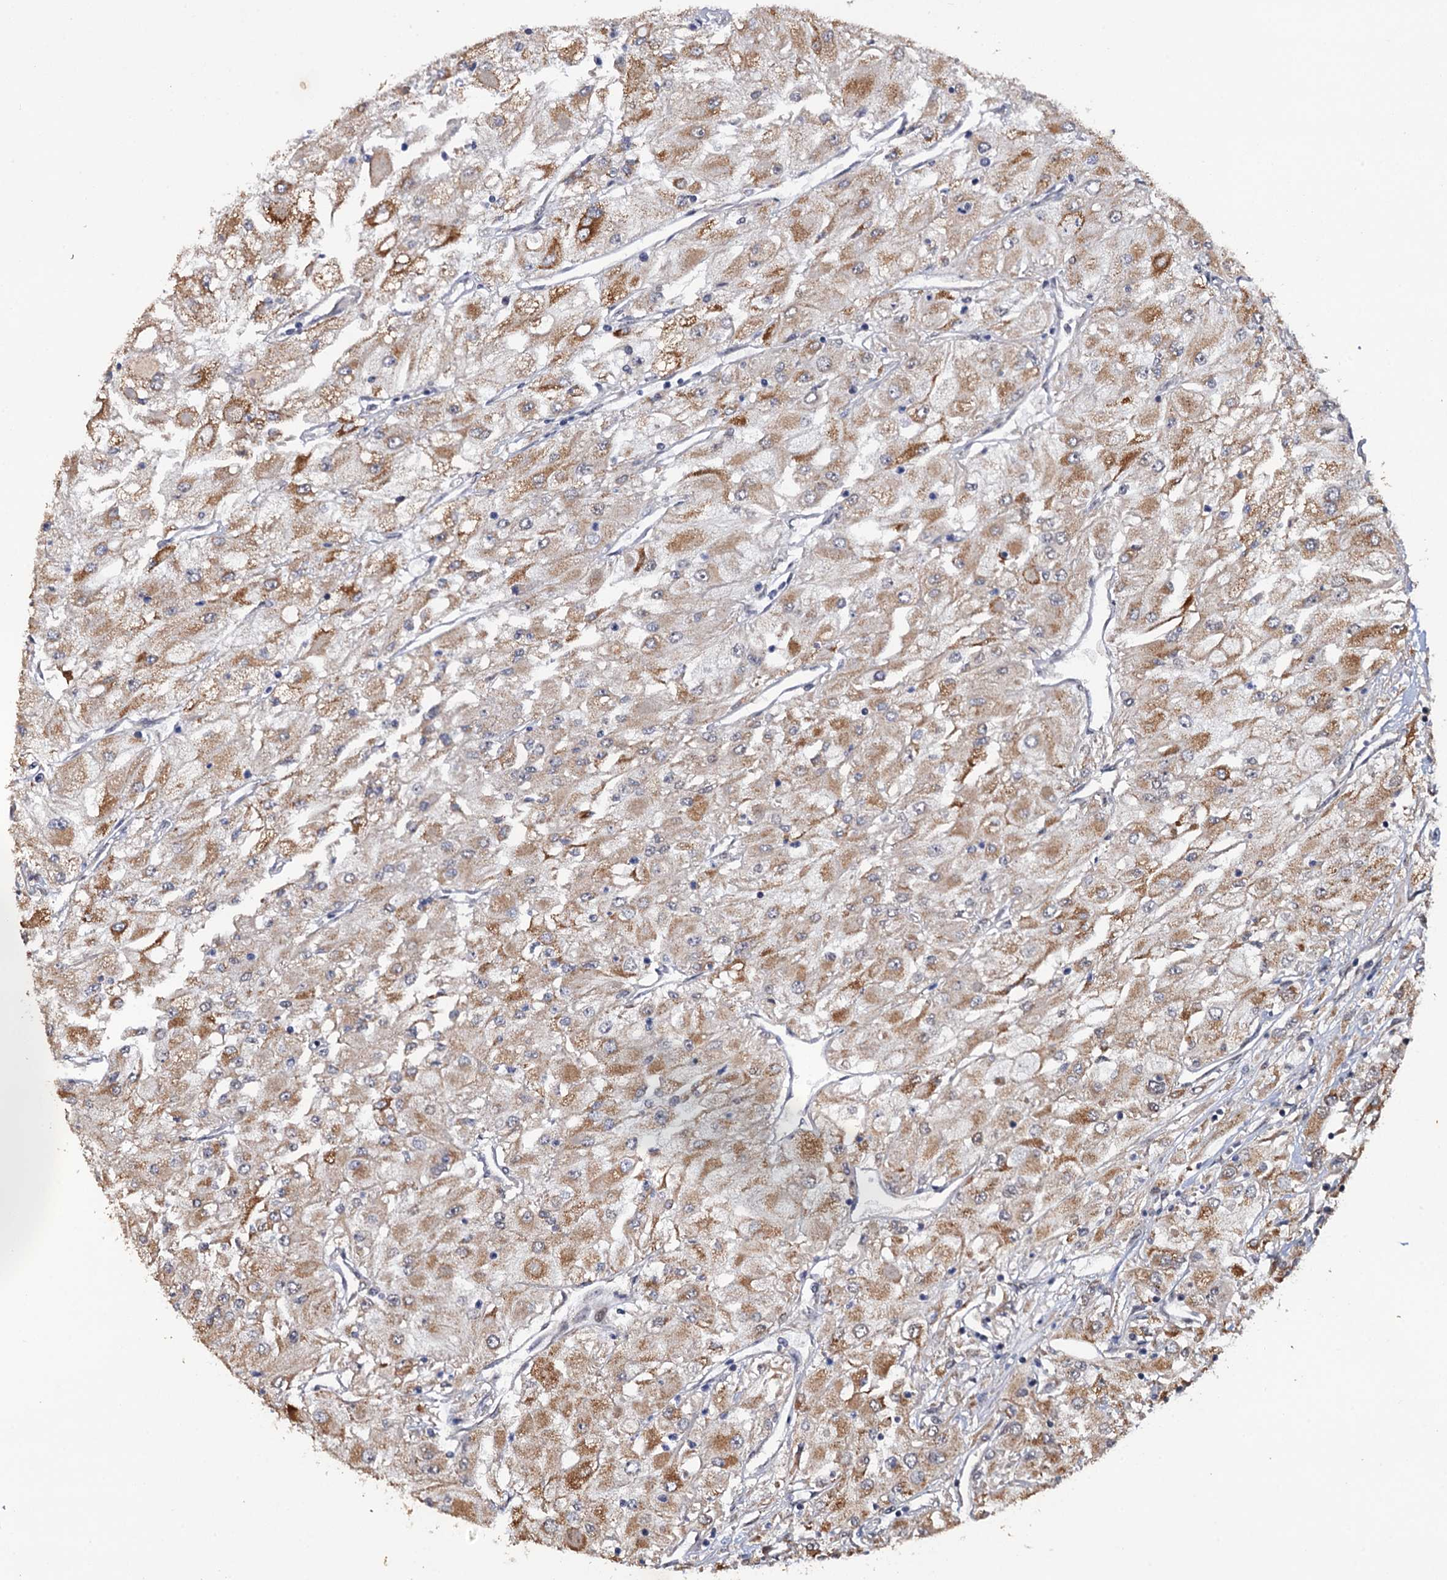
{"staining": {"intensity": "moderate", "quantity": "25%-75%", "location": "cytoplasmic/membranous"}, "tissue": "renal cancer", "cell_type": "Tumor cells", "image_type": "cancer", "snomed": [{"axis": "morphology", "description": "Adenocarcinoma, NOS"}, {"axis": "topography", "description": "Kidney"}], "caption": "A photomicrograph of human adenocarcinoma (renal) stained for a protein reveals moderate cytoplasmic/membranous brown staining in tumor cells. The staining was performed using DAB (3,3'-diaminobenzidine), with brown indicating positive protein expression. Nuclei are stained blue with hematoxylin.", "gene": "LRRC63", "patient": {"sex": "male", "age": 80}}